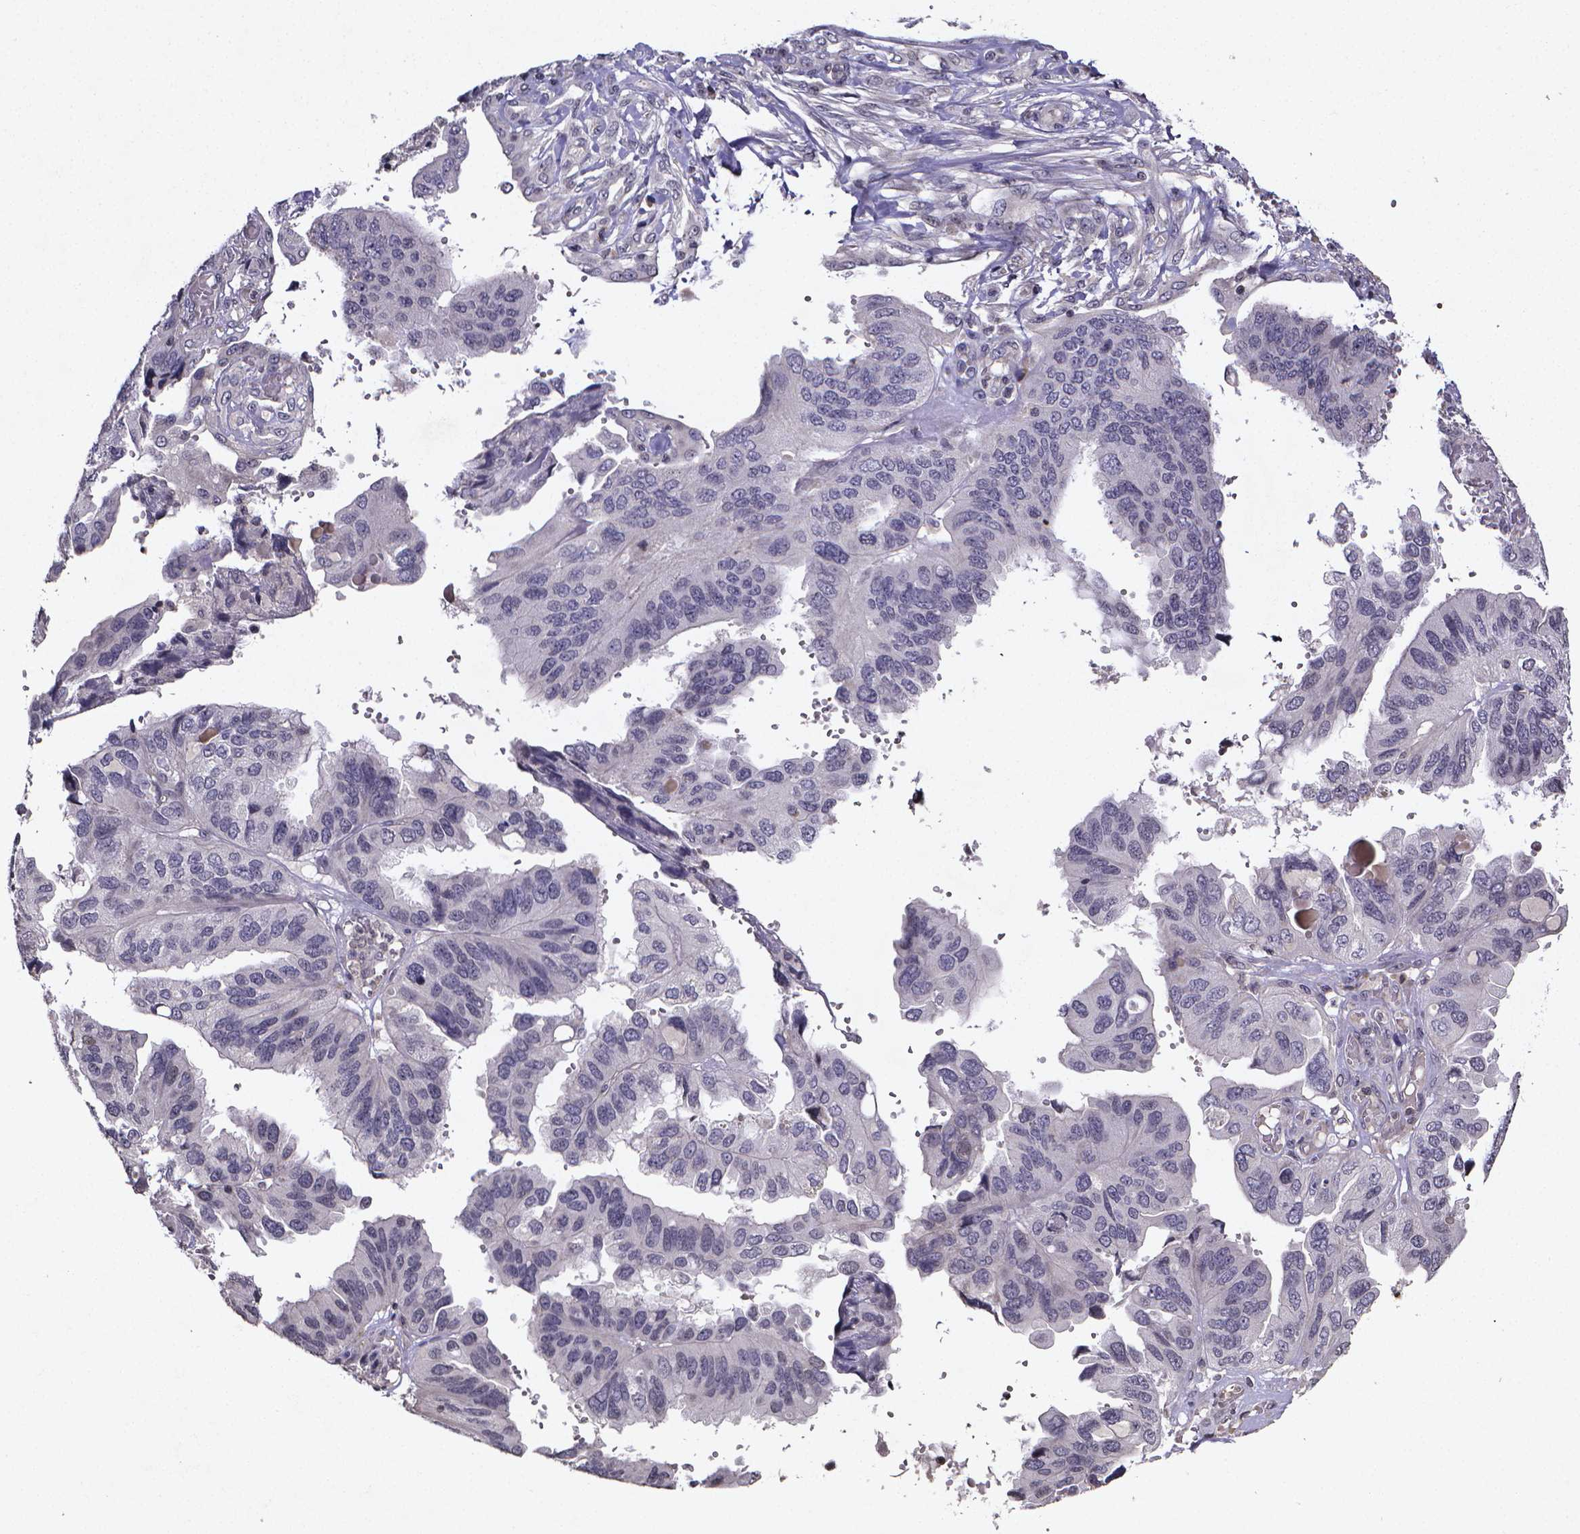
{"staining": {"intensity": "negative", "quantity": "none", "location": "none"}, "tissue": "ovarian cancer", "cell_type": "Tumor cells", "image_type": "cancer", "snomed": [{"axis": "morphology", "description": "Cystadenocarcinoma, serous, NOS"}, {"axis": "topography", "description": "Ovary"}], "caption": "Immunohistochemistry photomicrograph of human ovarian cancer stained for a protein (brown), which shows no positivity in tumor cells. (Stains: DAB (3,3'-diaminobenzidine) immunohistochemistry (IHC) with hematoxylin counter stain, Microscopy: brightfield microscopy at high magnification).", "gene": "TP73", "patient": {"sex": "female", "age": 79}}